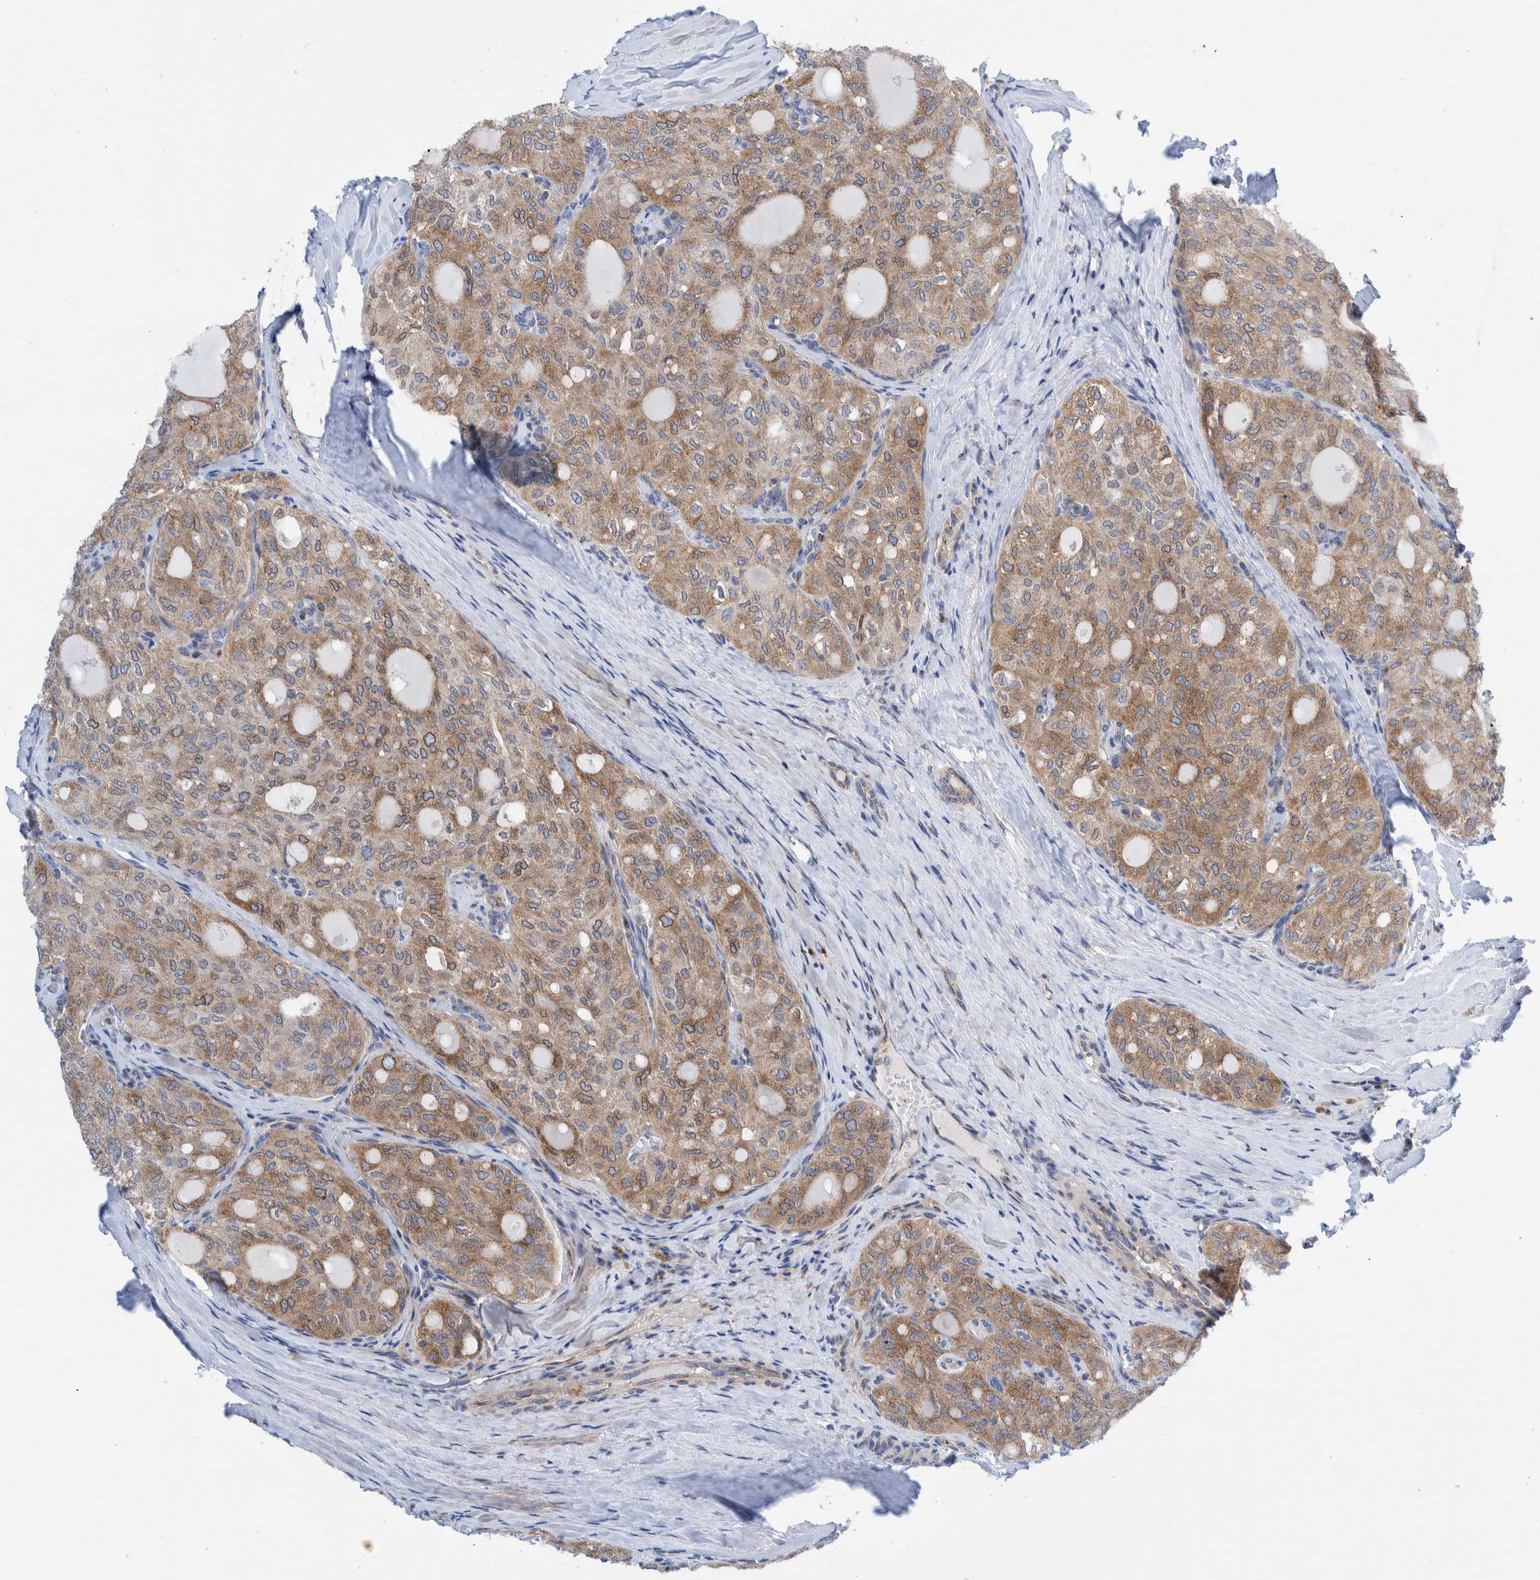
{"staining": {"intensity": "moderate", "quantity": ">75%", "location": "cytoplasmic/membranous"}, "tissue": "thyroid cancer", "cell_type": "Tumor cells", "image_type": "cancer", "snomed": [{"axis": "morphology", "description": "Follicular adenoma carcinoma, NOS"}, {"axis": "topography", "description": "Thyroid gland"}], "caption": "There is medium levels of moderate cytoplasmic/membranous positivity in tumor cells of thyroid cancer (follicular adenoma carcinoma), as demonstrated by immunohistochemical staining (brown color).", "gene": "TRIM58", "patient": {"sex": "male", "age": 75}}